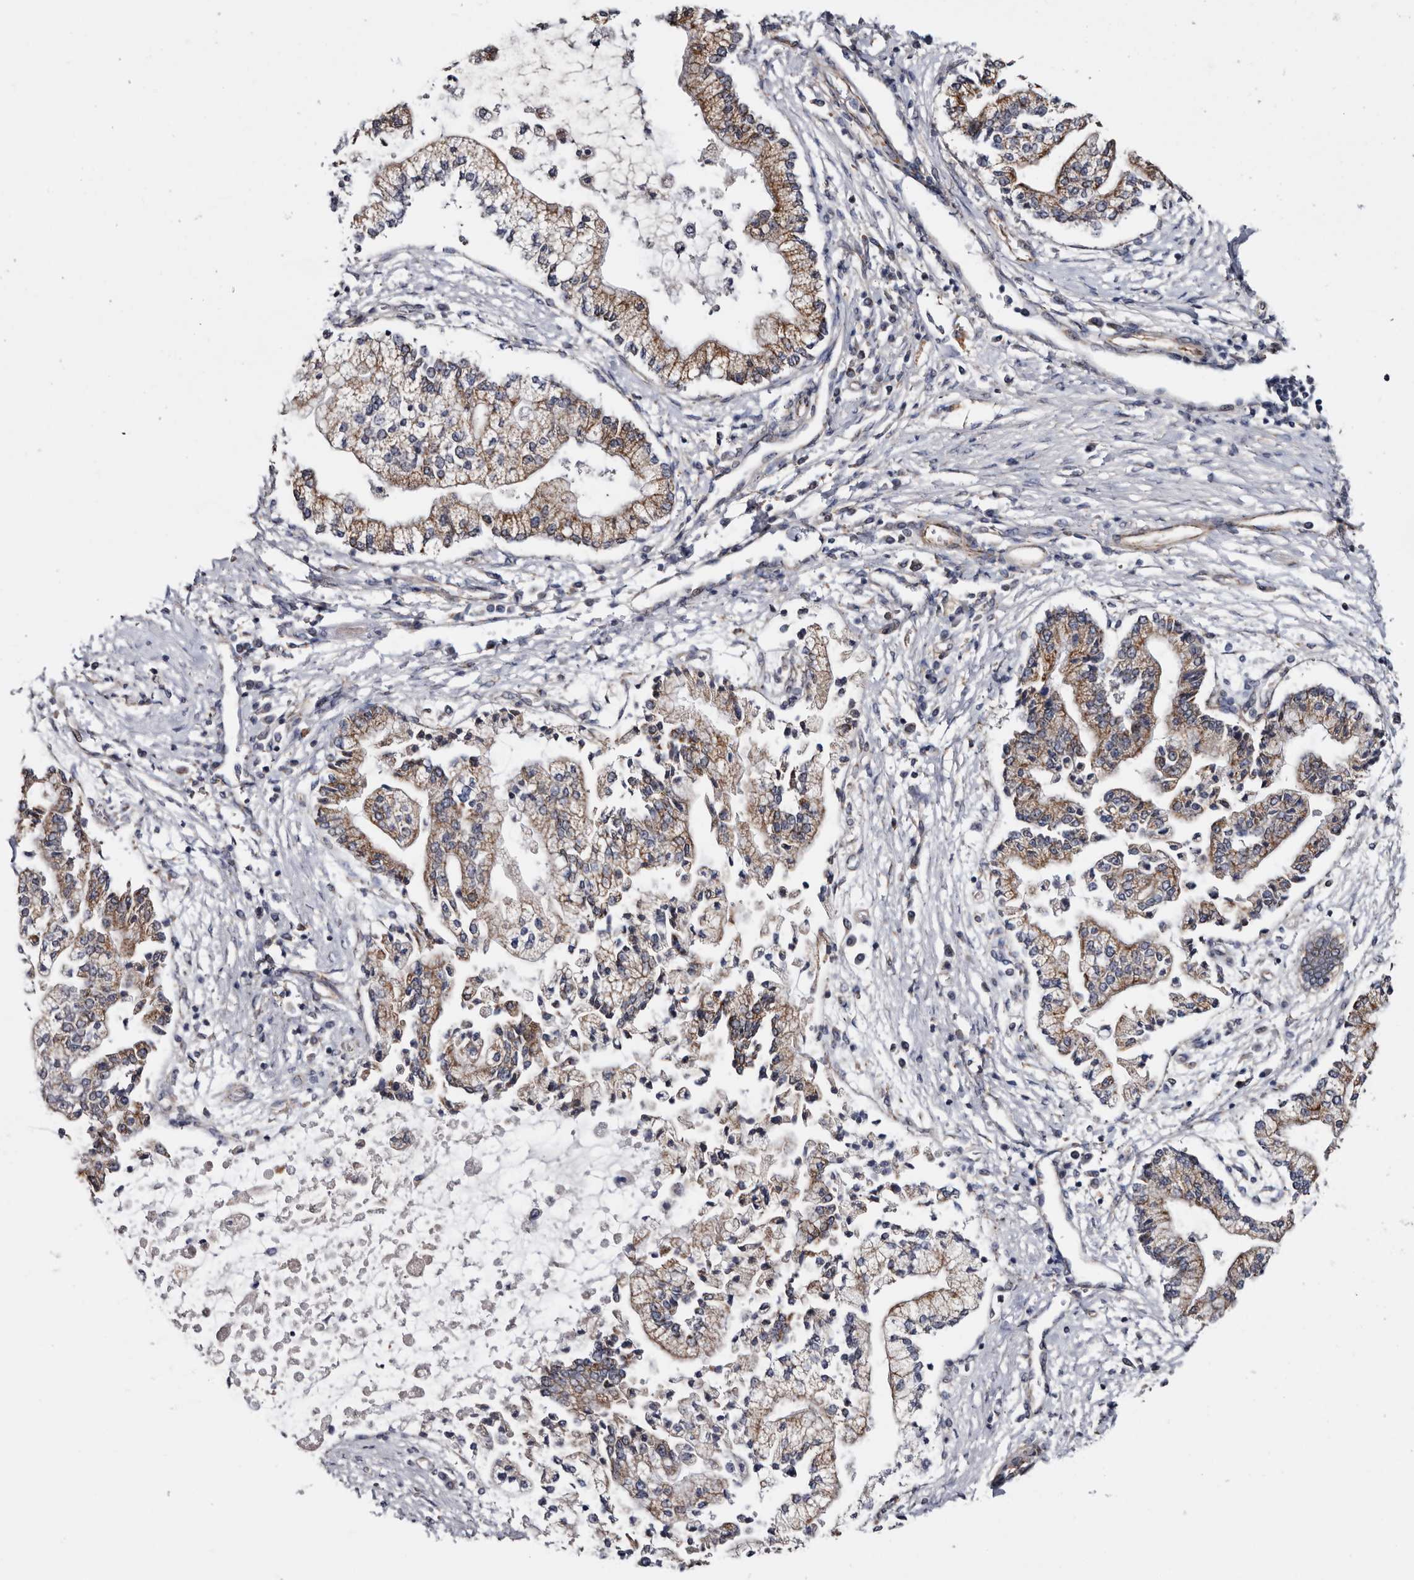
{"staining": {"intensity": "moderate", "quantity": ">75%", "location": "cytoplasmic/membranous"}, "tissue": "liver cancer", "cell_type": "Tumor cells", "image_type": "cancer", "snomed": [{"axis": "morphology", "description": "Cholangiocarcinoma"}, {"axis": "topography", "description": "Liver"}], "caption": "Tumor cells show moderate cytoplasmic/membranous positivity in approximately >75% of cells in liver cancer (cholangiocarcinoma). The staining is performed using DAB brown chromogen to label protein expression. The nuclei are counter-stained blue using hematoxylin.", "gene": "ARMCX2", "patient": {"sex": "male", "age": 50}}